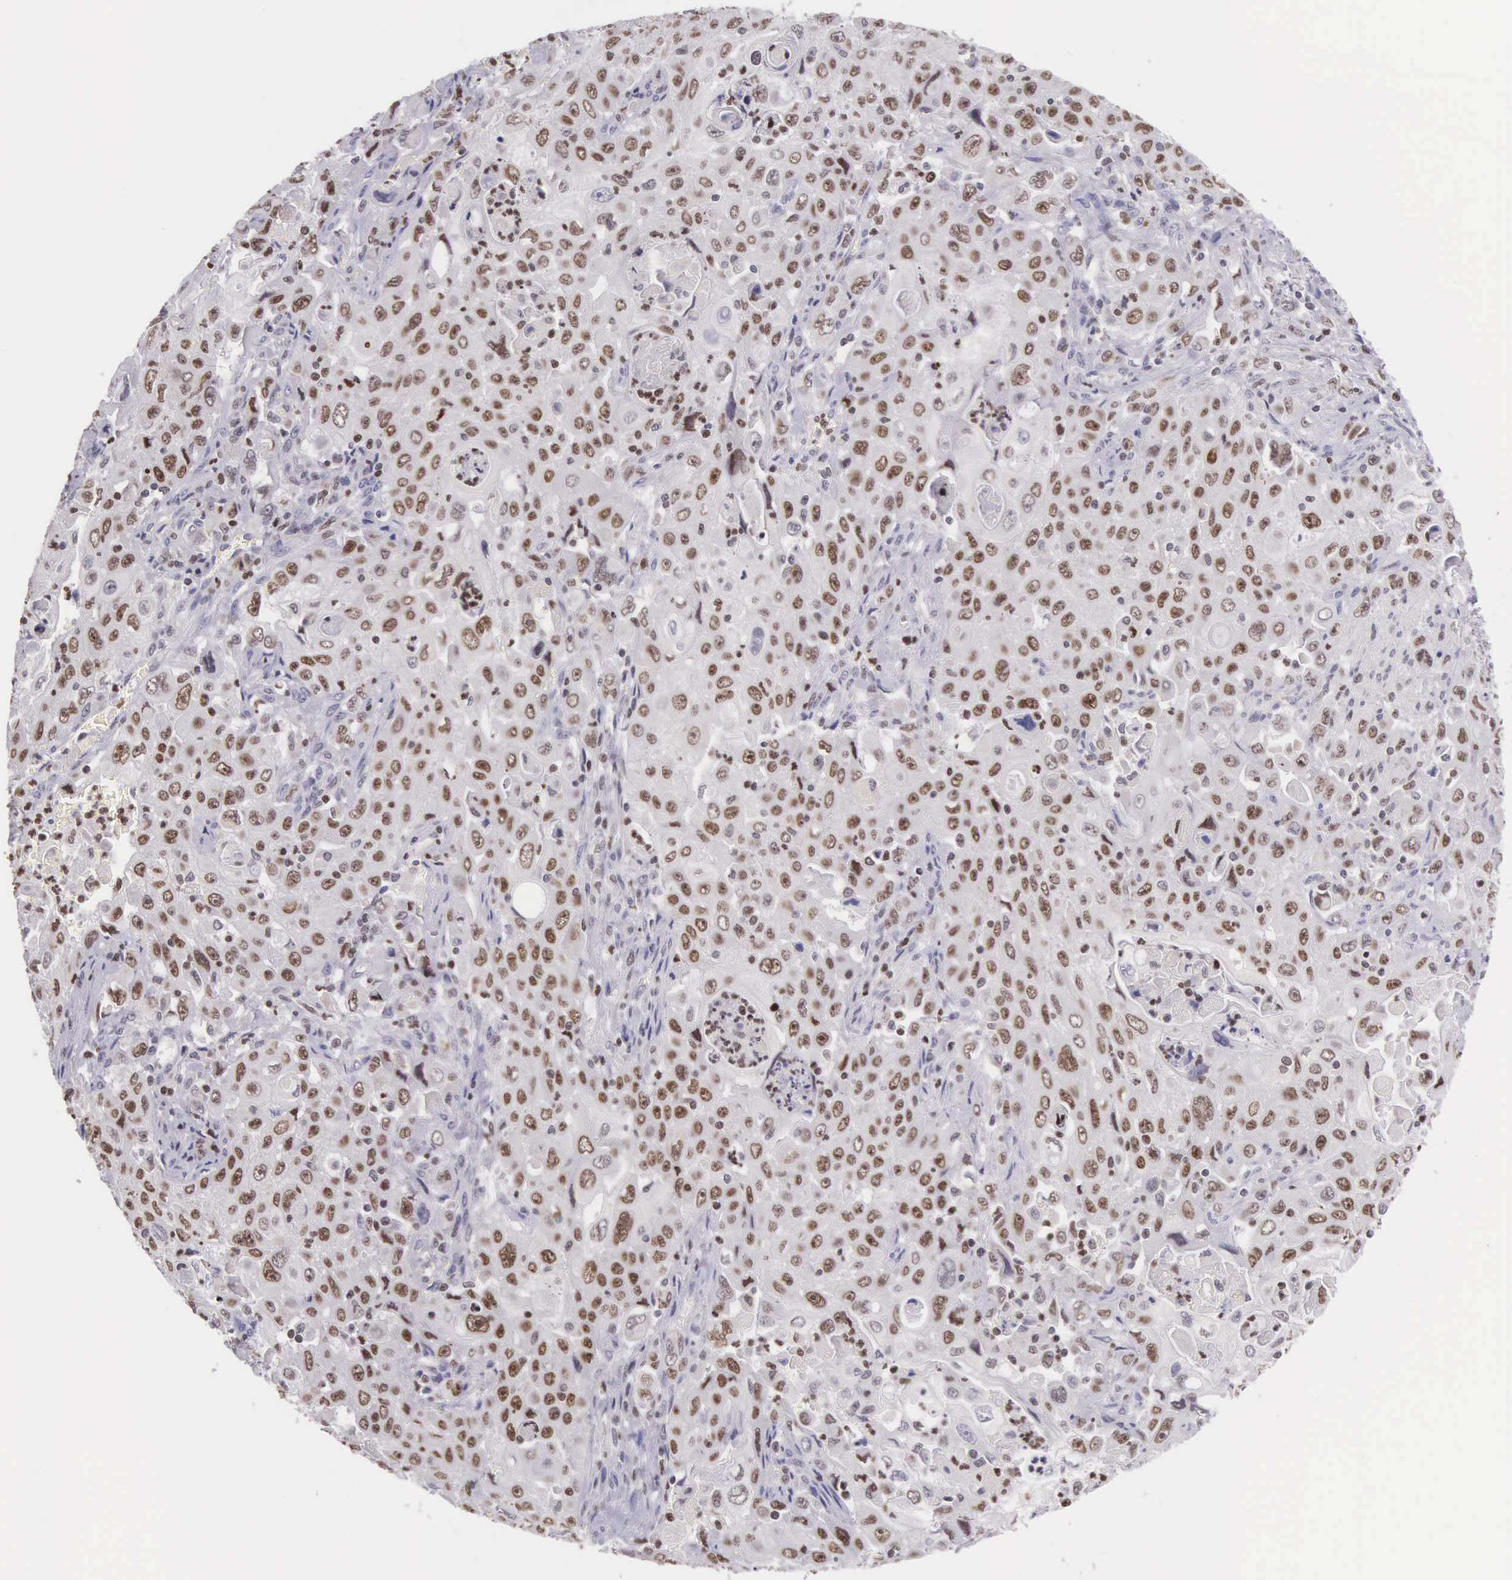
{"staining": {"intensity": "moderate", "quantity": "25%-75%", "location": "nuclear"}, "tissue": "pancreatic cancer", "cell_type": "Tumor cells", "image_type": "cancer", "snomed": [{"axis": "morphology", "description": "Adenocarcinoma, NOS"}, {"axis": "topography", "description": "Pancreas"}], "caption": "The micrograph displays a brown stain indicating the presence of a protein in the nuclear of tumor cells in pancreatic cancer. The staining was performed using DAB, with brown indicating positive protein expression. Nuclei are stained blue with hematoxylin.", "gene": "VRK1", "patient": {"sex": "male", "age": 70}}